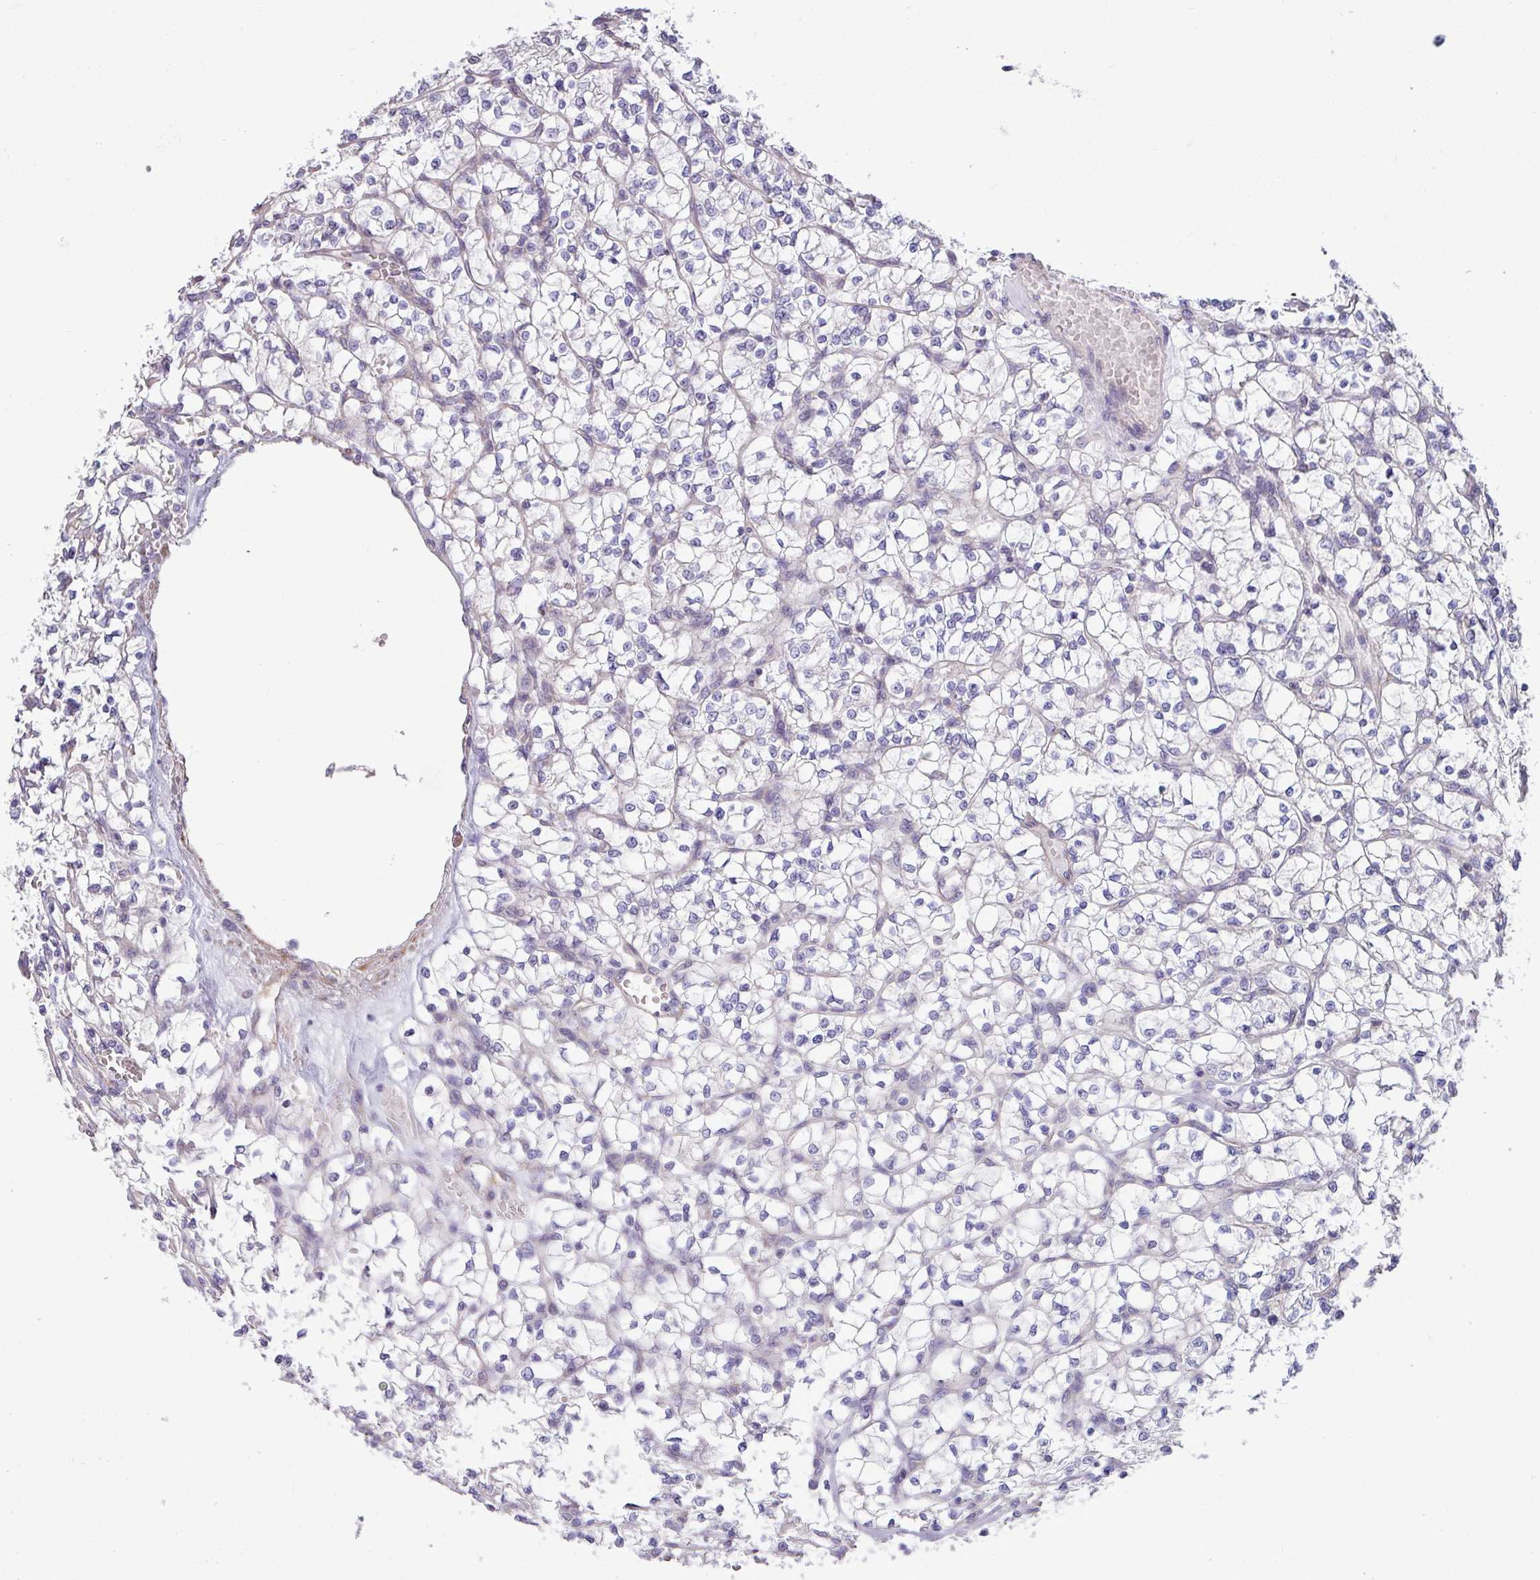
{"staining": {"intensity": "negative", "quantity": "none", "location": "none"}, "tissue": "renal cancer", "cell_type": "Tumor cells", "image_type": "cancer", "snomed": [{"axis": "morphology", "description": "Adenocarcinoma, NOS"}, {"axis": "topography", "description": "Kidney"}], "caption": "Immunohistochemical staining of renal cancer (adenocarcinoma) shows no significant positivity in tumor cells. (DAB (3,3'-diaminobenzidine) IHC visualized using brightfield microscopy, high magnification).", "gene": "IRGC", "patient": {"sex": "female", "age": 64}}